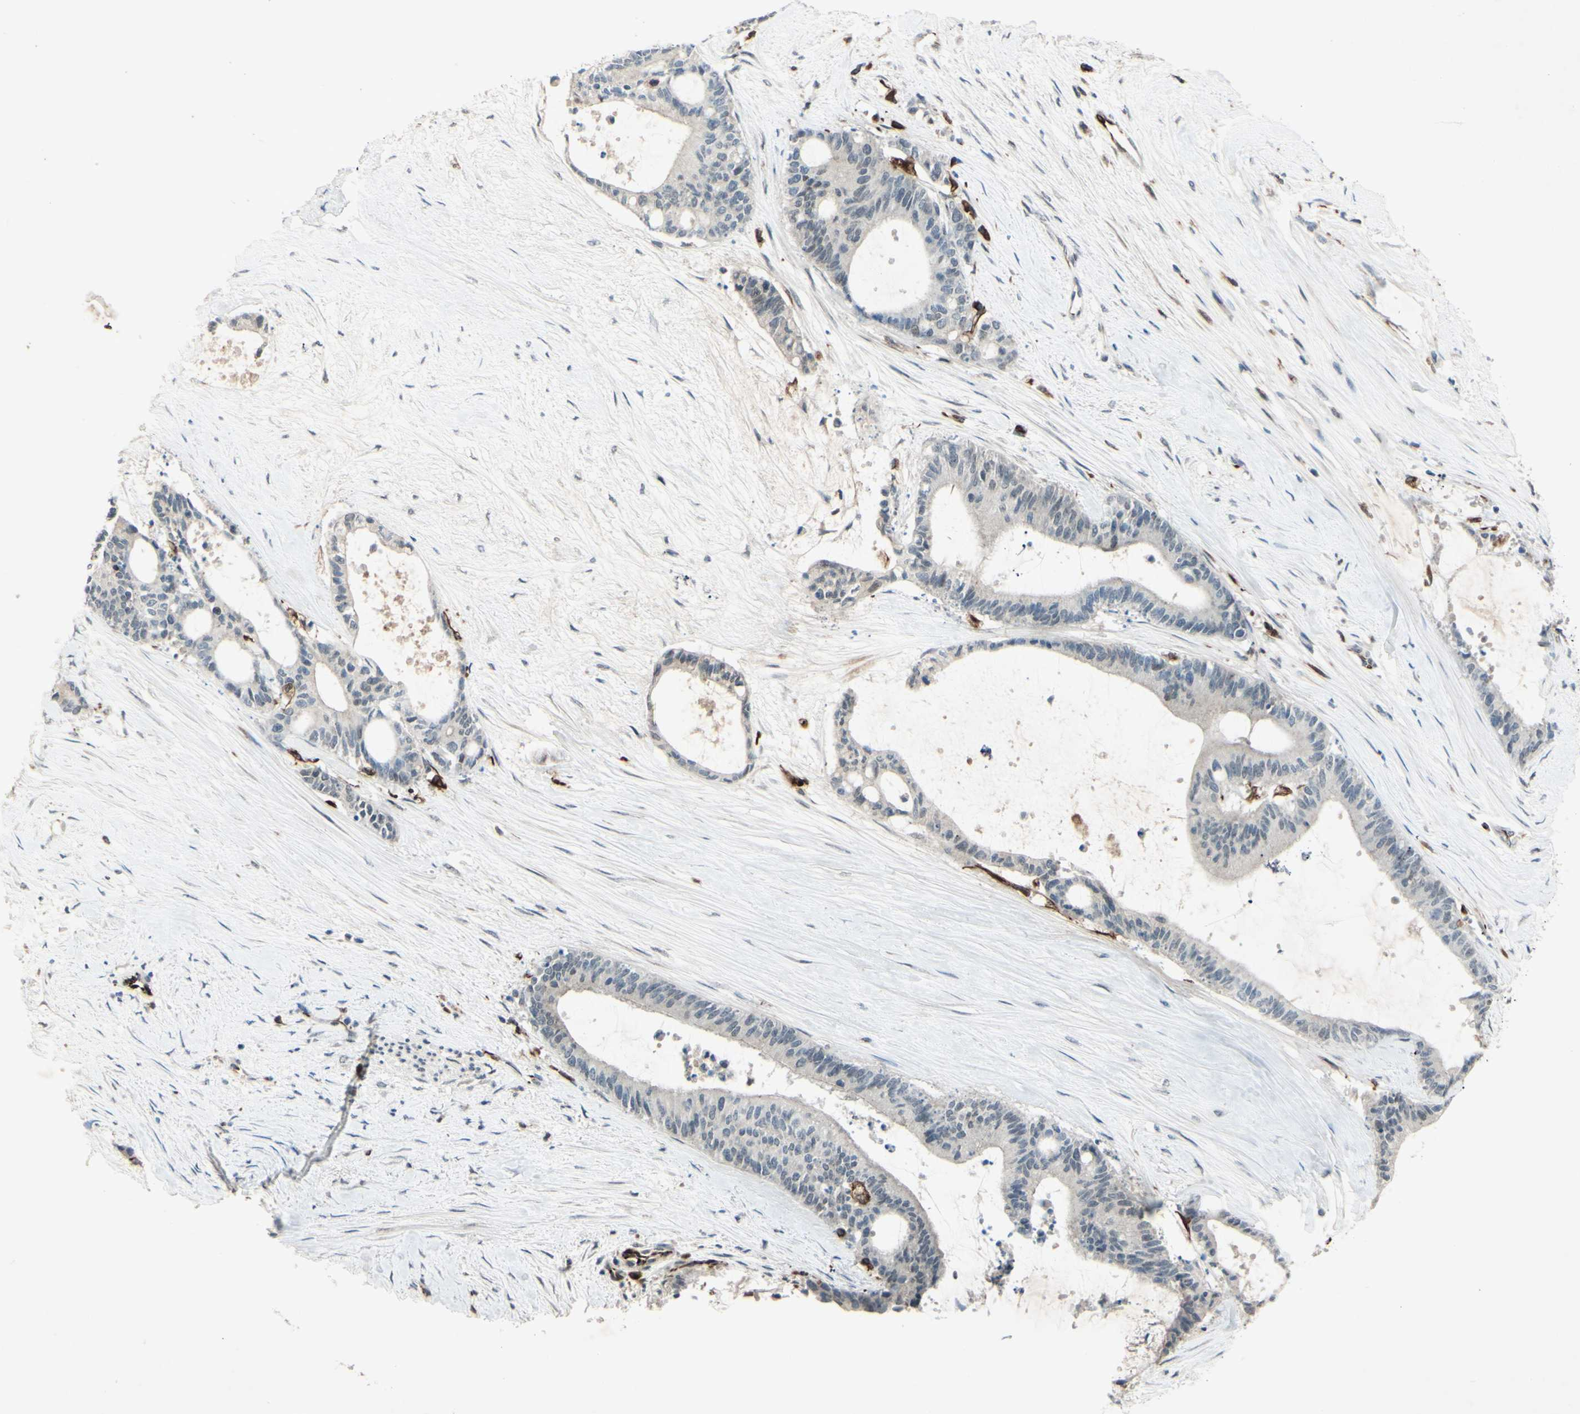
{"staining": {"intensity": "negative", "quantity": "none", "location": "none"}, "tissue": "liver cancer", "cell_type": "Tumor cells", "image_type": "cancer", "snomed": [{"axis": "morphology", "description": "Cholangiocarcinoma"}, {"axis": "topography", "description": "Liver"}], "caption": "A histopathology image of human liver cholangiocarcinoma is negative for staining in tumor cells.", "gene": "FGFR2", "patient": {"sex": "female", "age": 73}}